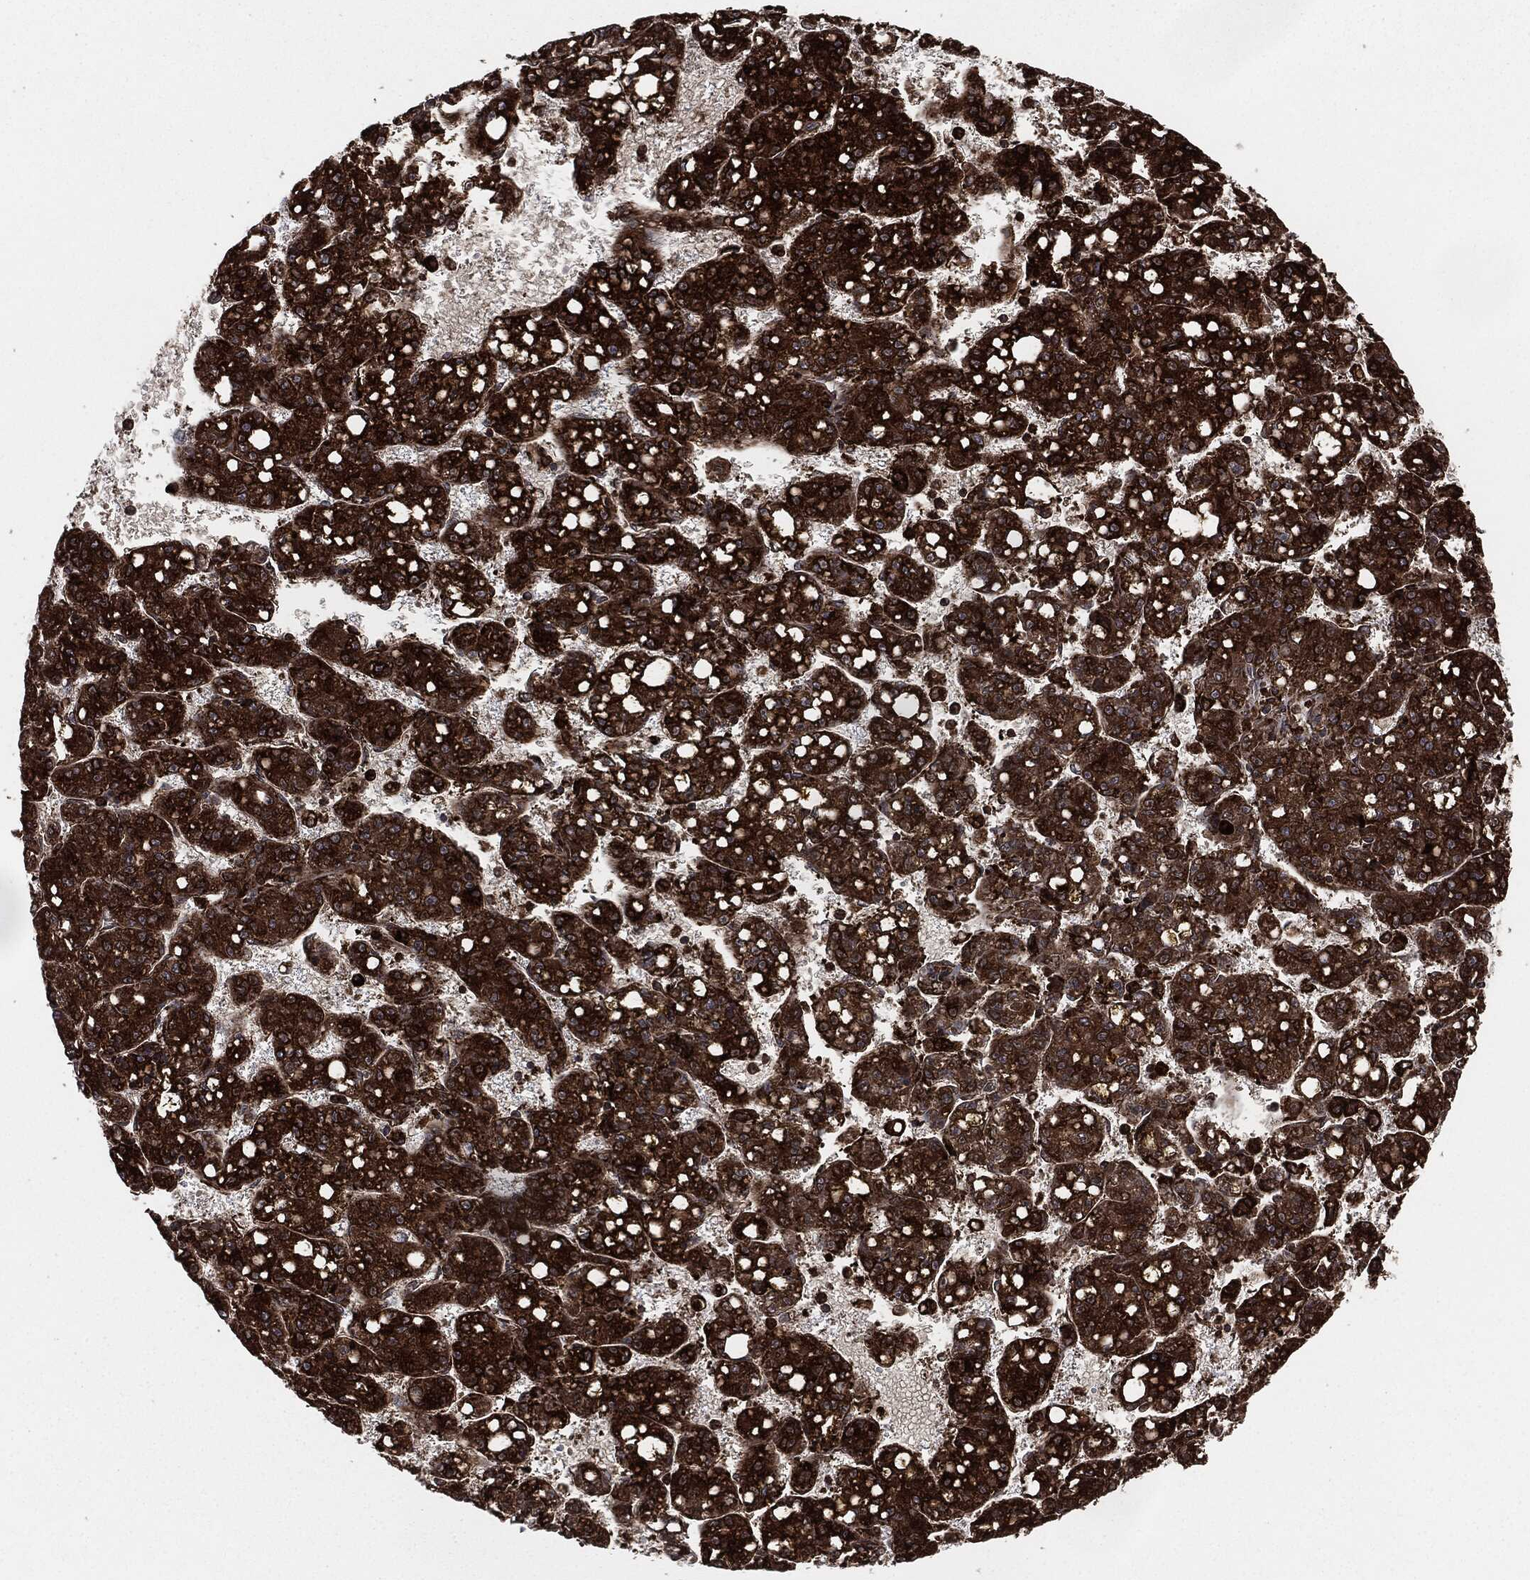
{"staining": {"intensity": "strong", "quantity": ">75%", "location": "cytoplasmic/membranous"}, "tissue": "liver cancer", "cell_type": "Tumor cells", "image_type": "cancer", "snomed": [{"axis": "morphology", "description": "Carcinoma, Hepatocellular, NOS"}, {"axis": "topography", "description": "Liver"}], "caption": "Liver cancer (hepatocellular carcinoma) stained with a protein marker shows strong staining in tumor cells.", "gene": "CALR", "patient": {"sex": "female", "age": 65}}